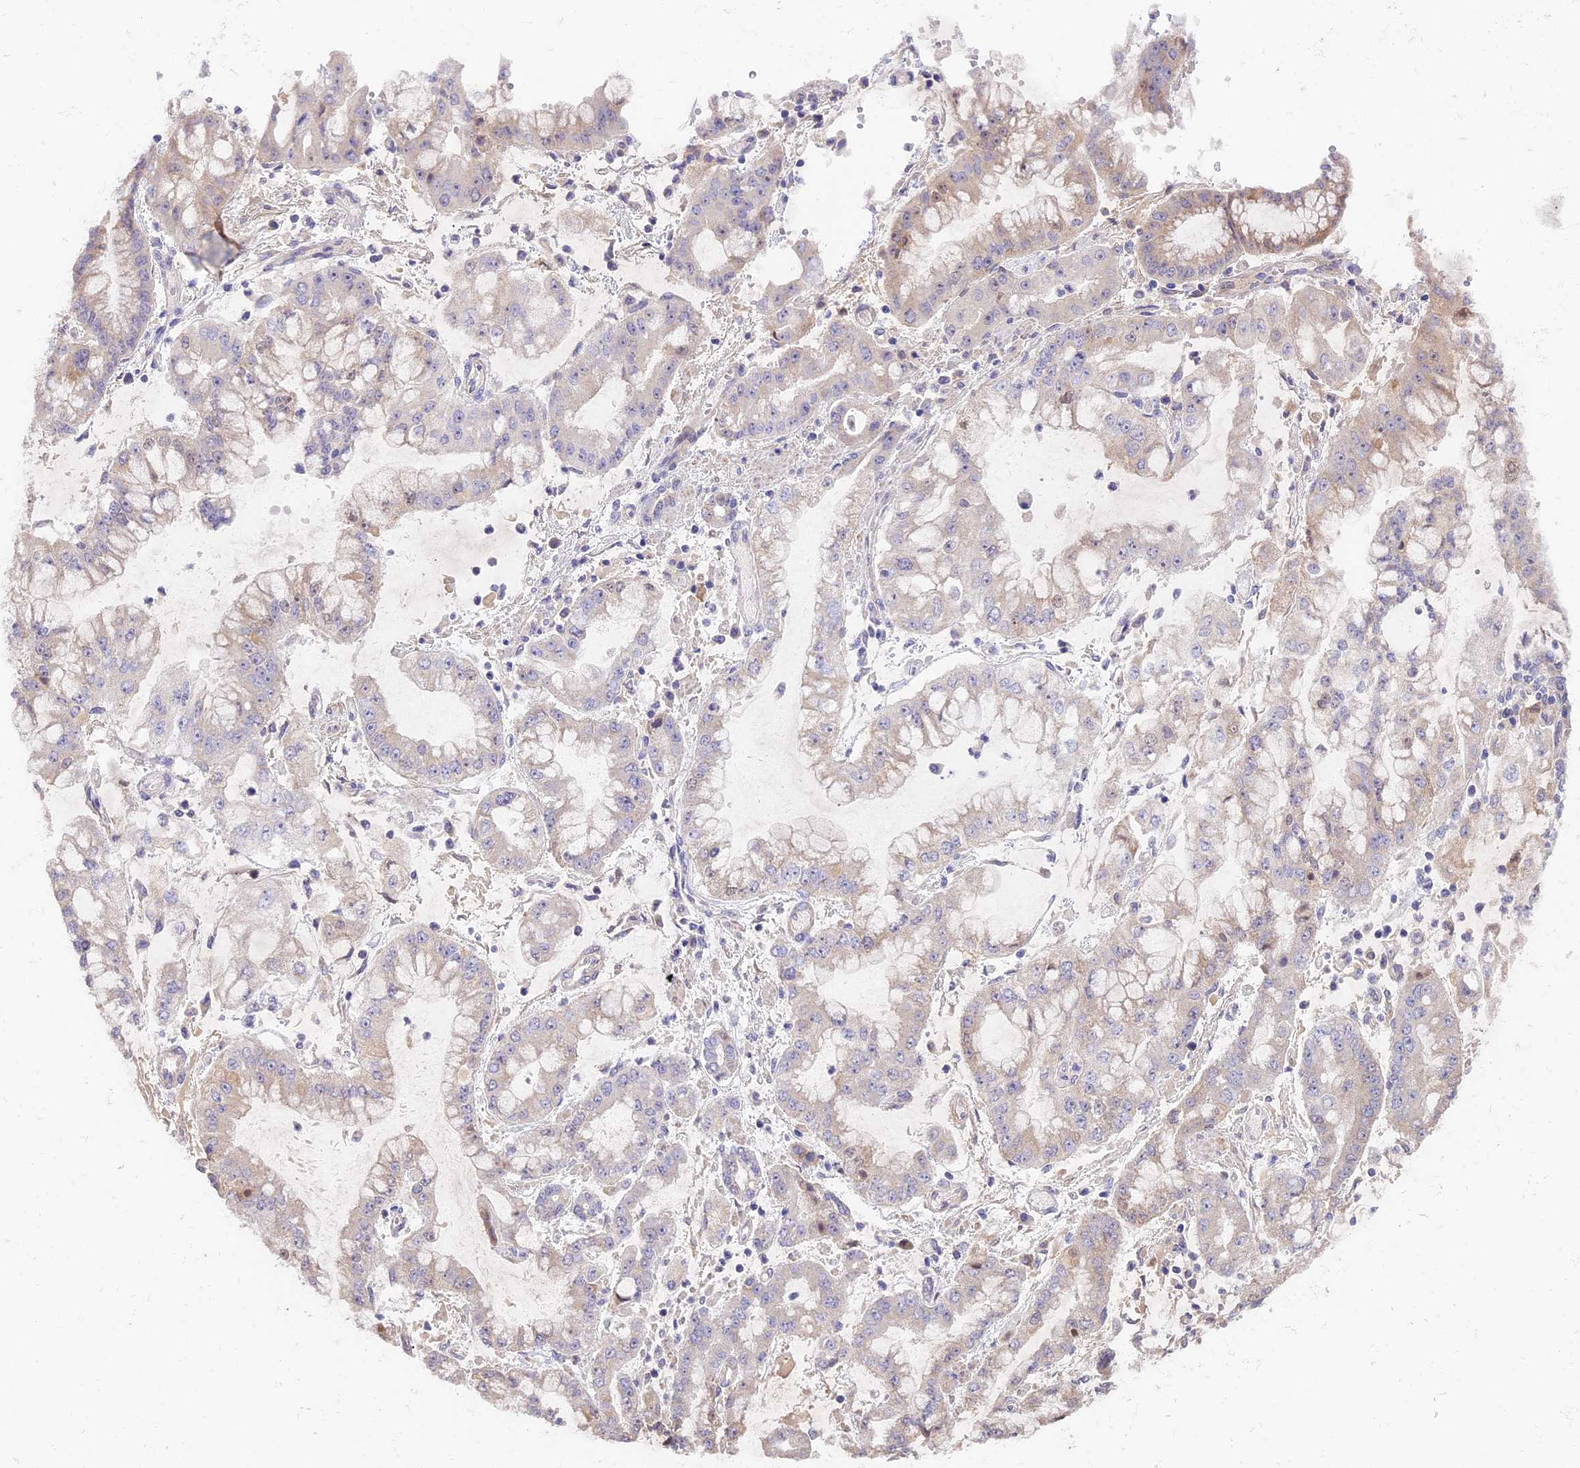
{"staining": {"intensity": "weak", "quantity": "<25%", "location": "nuclear"}, "tissue": "stomach cancer", "cell_type": "Tumor cells", "image_type": "cancer", "snomed": [{"axis": "morphology", "description": "Adenocarcinoma, NOS"}, {"axis": "topography", "description": "Stomach"}], "caption": "High power microscopy histopathology image of an immunohistochemistry photomicrograph of stomach adenocarcinoma, revealing no significant staining in tumor cells.", "gene": "RAD51", "patient": {"sex": "male", "age": 76}}